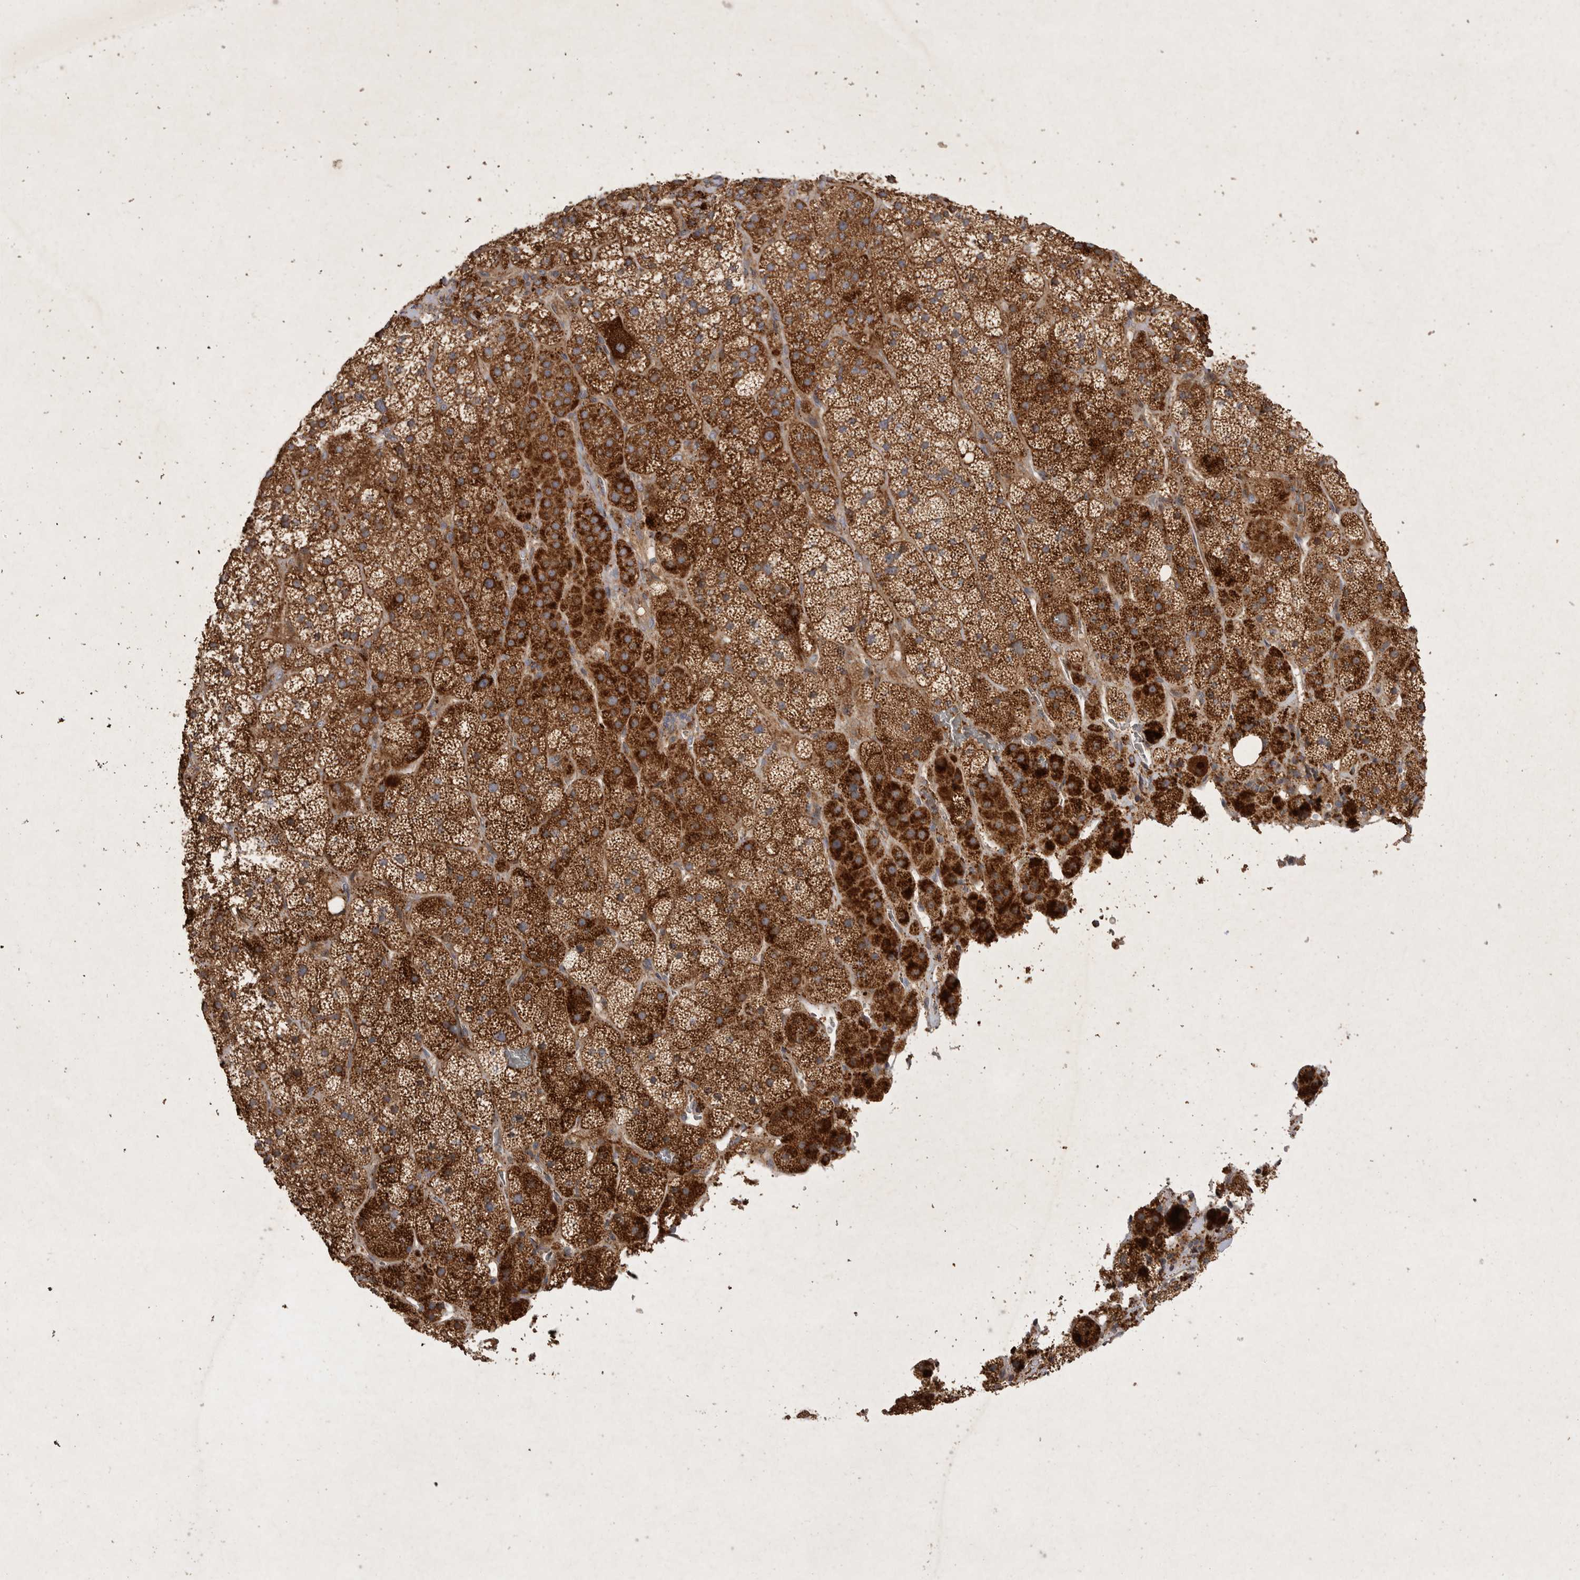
{"staining": {"intensity": "strong", "quantity": ">75%", "location": "cytoplasmic/membranous"}, "tissue": "adrenal gland", "cell_type": "Glandular cells", "image_type": "normal", "snomed": [{"axis": "morphology", "description": "Normal tissue, NOS"}, {"axis": "topography", "description": "Adrenal gland"}], "caption": "Glandular cells display strong cytoplasmic/membranous staining in approximately >75% of cells in normal adrenal gland. The staining is performed using DAB (3,3'-diaminobenzidine) brown chromogen to label protein expression. The nuclei are counter-stained blue using hematoxylin.", "gene": "MRPL41", "patient": {"sex": "male", "age": 57}}